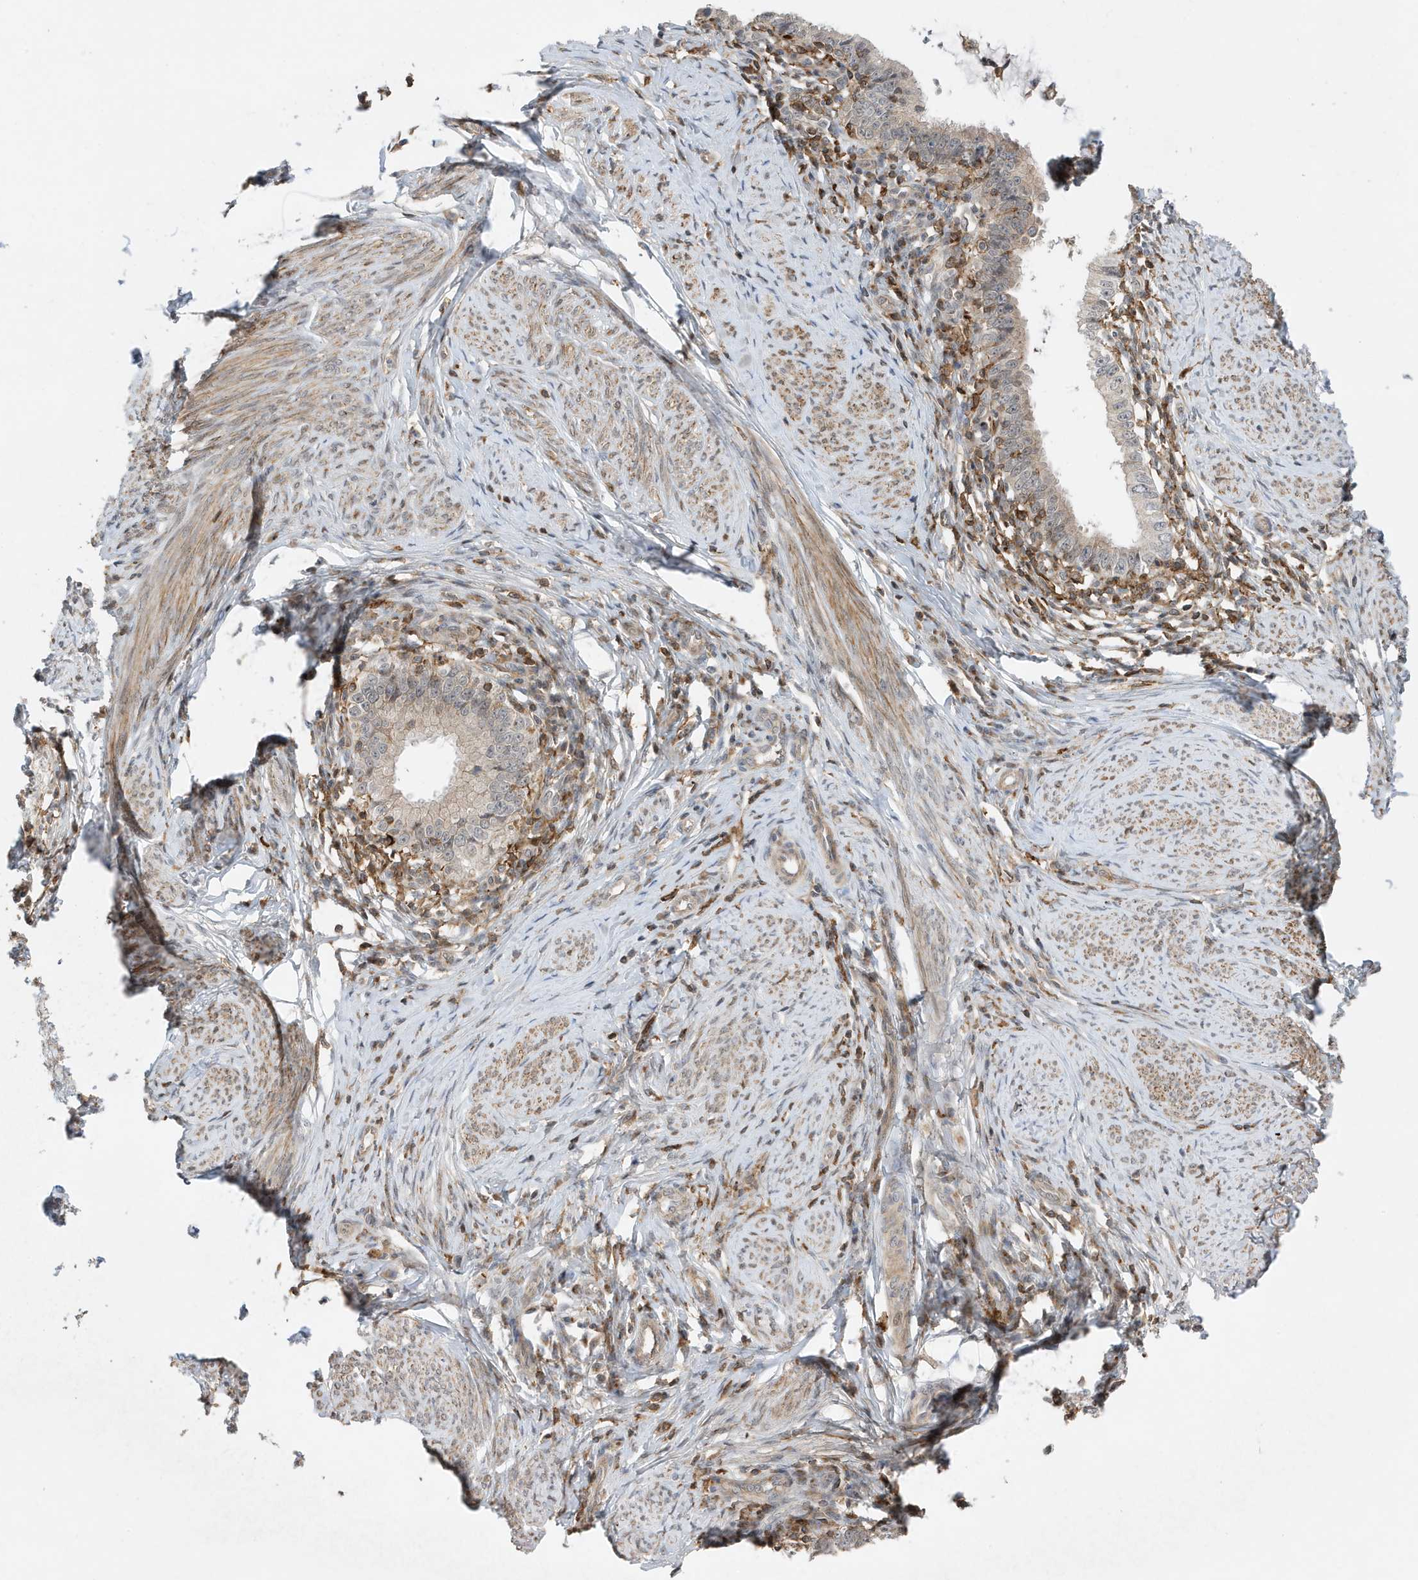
{"staining": {"intensity": "moderate", "quantity": "25%-75%", "location": "nuclear"}, "tissue": "cervical cancer", "cell_type": "Tumor cells", "image_type": "cancer", "snomed": [{"axis": "morphology", "description": "Adenocarcinoma, NOS"}, {"axis": "topography", "description": "Cervix"}], "caption": "Human adenocarcinoma (cervical) stained with a protein marker shows moderate staining in tumor cells.", "gene": "TATDN3", "patient": {"sex": "female", "age": 36}}